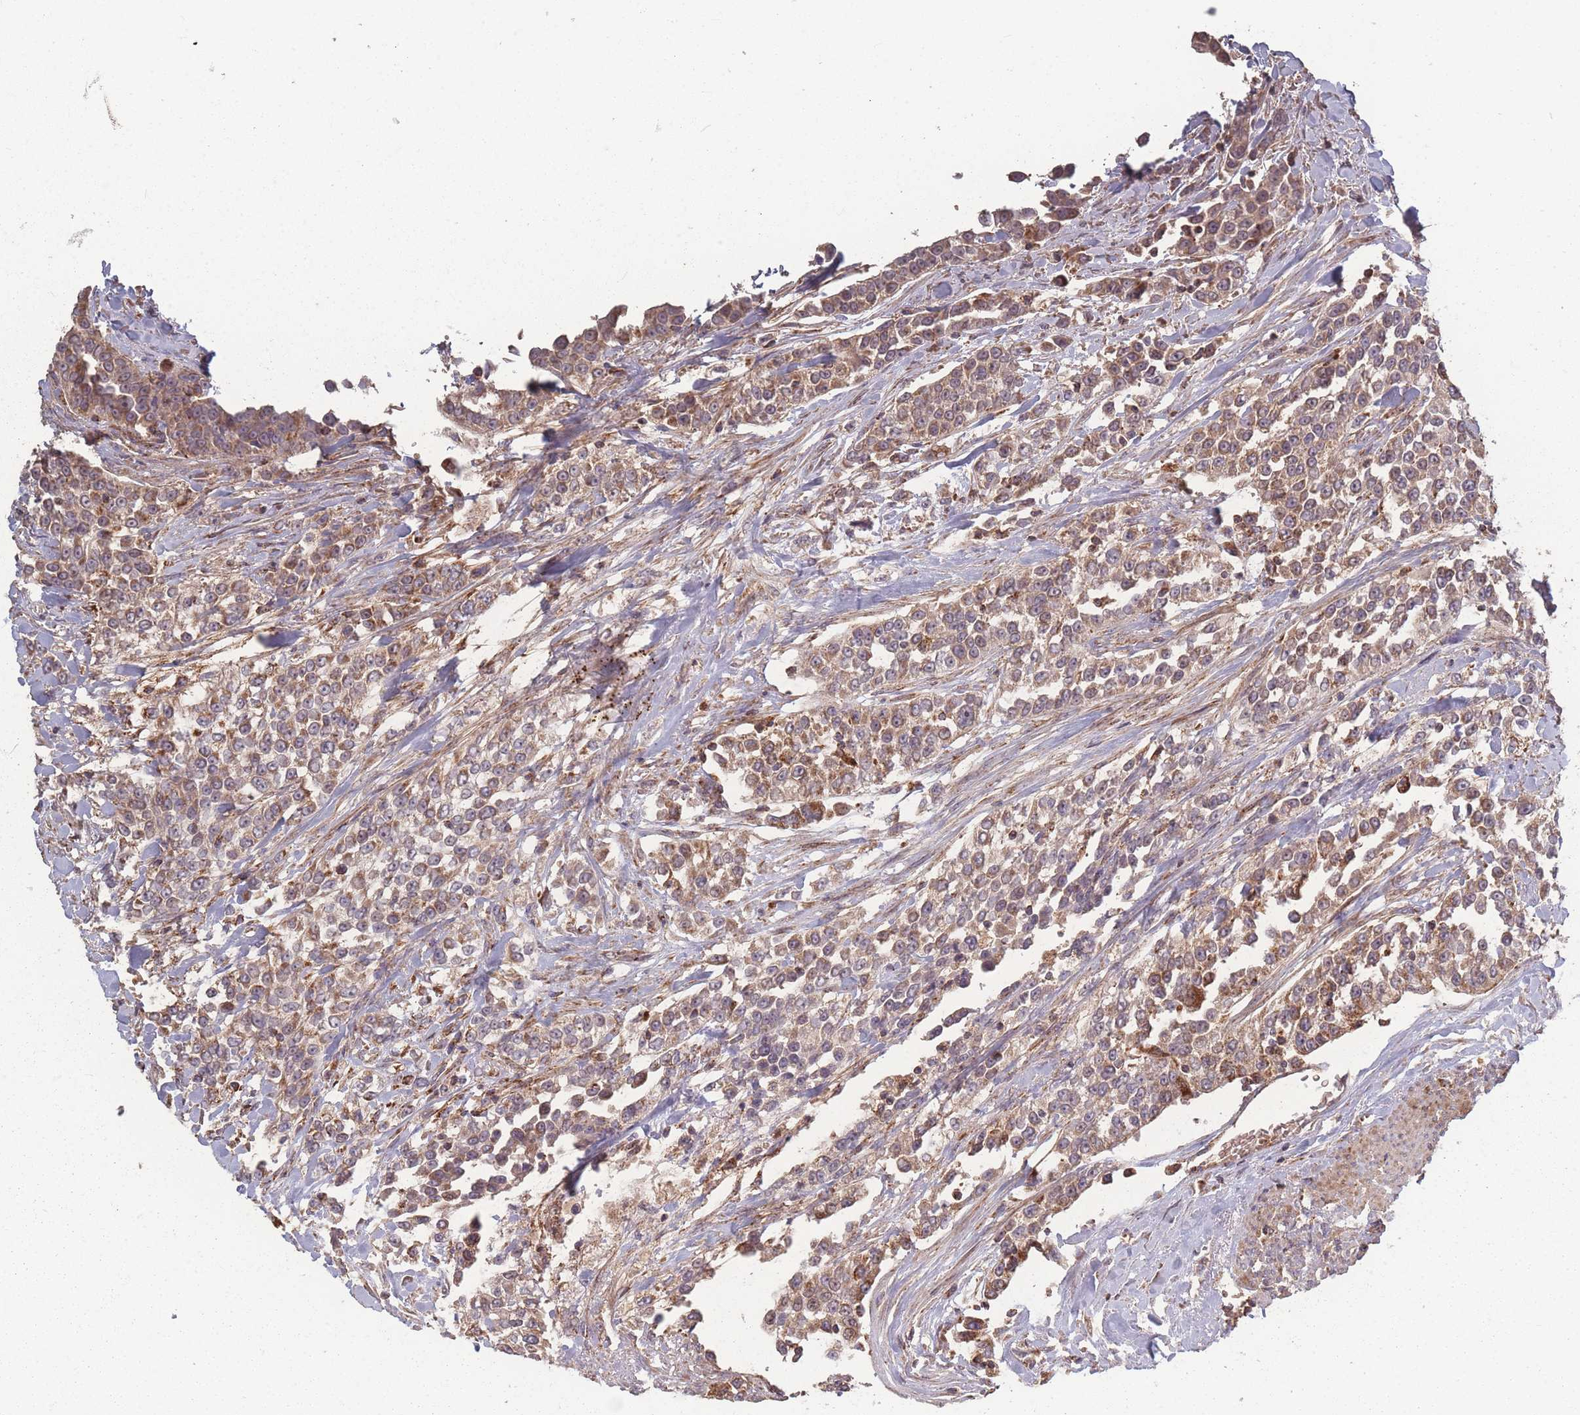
{"staining": {"intensity": "moderate", "quantity": ">75%", "location": "cytoplasmic/membranous"}, "tissue": "urothelial cancer", "cell_type": "Tumor cells", "image_type": "cancer", "snomed": [{"axis": "morphology", "description": "Urothelial carcinoma, High grade"}, {"axis": "topography", "description": "Urinary bladder"}], "caption": "The immunohistochemical stain labels moderate cytoplasmic/membranous staining in tumor cells of high-grade urothelial carcinoma tissue. (brown staining indicates protein expression, while blue staining denotes nuclei).", "gene": "LYRM7", "patient": {"sex": "female", "age": 80}}